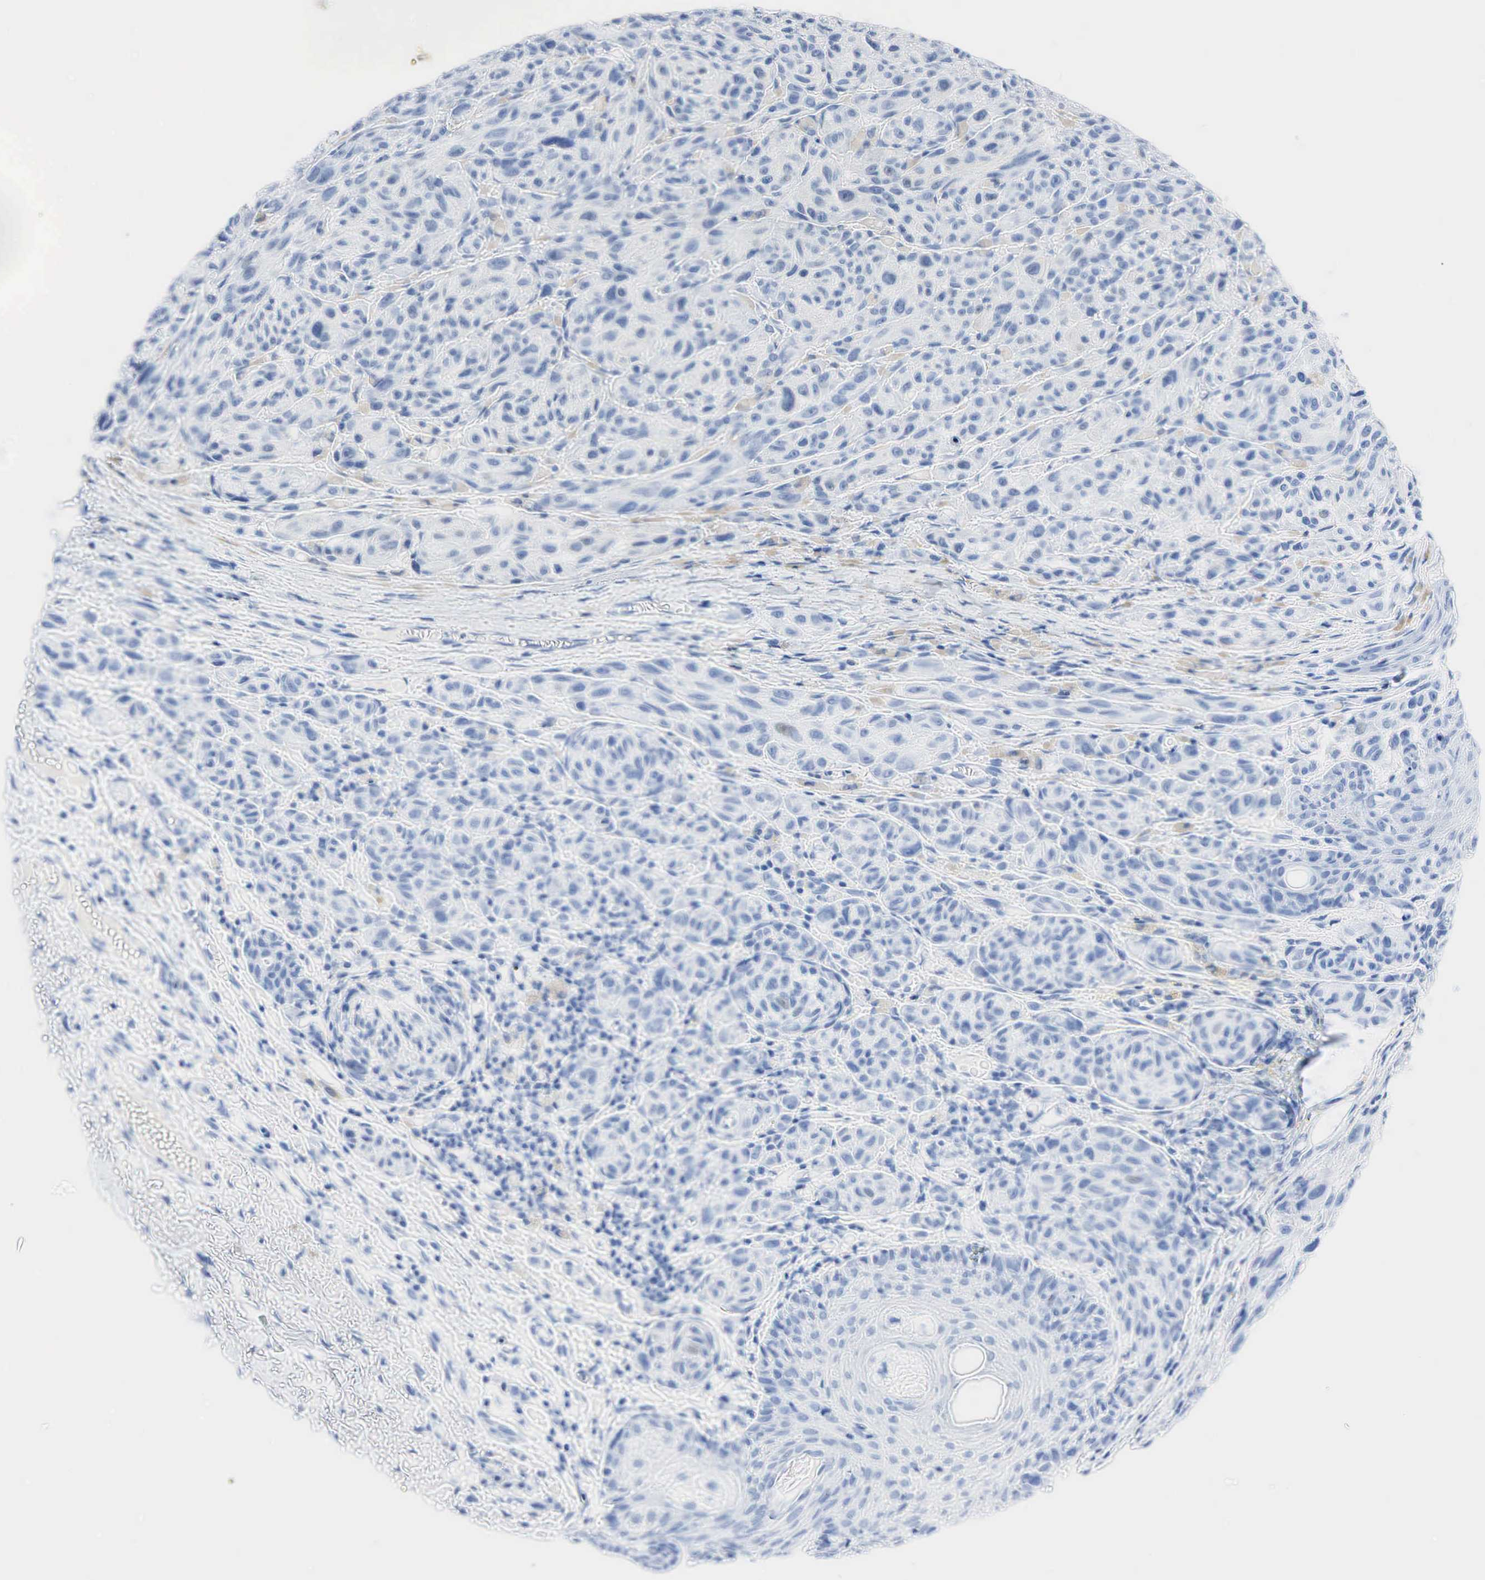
{"staining": {"intensity": "negative", "quantity": "none", "location": "none"}, "tissue": "melanoma", "cell_type": "Tumor cells", "image_type": "cancer", "snomed": [{"axis": "morphology", "description": "Malignant melanoma, NOS"}, {"axis": "topography", "description": "Skin"}], "caption": "High power microscopy photomicrograph of an immunohistochemistry photomicrograph of melanoma, revealing no significant positivity in tumor cells.", "gene": "INHA", "patient": {"sex": "male", "age": 70}}